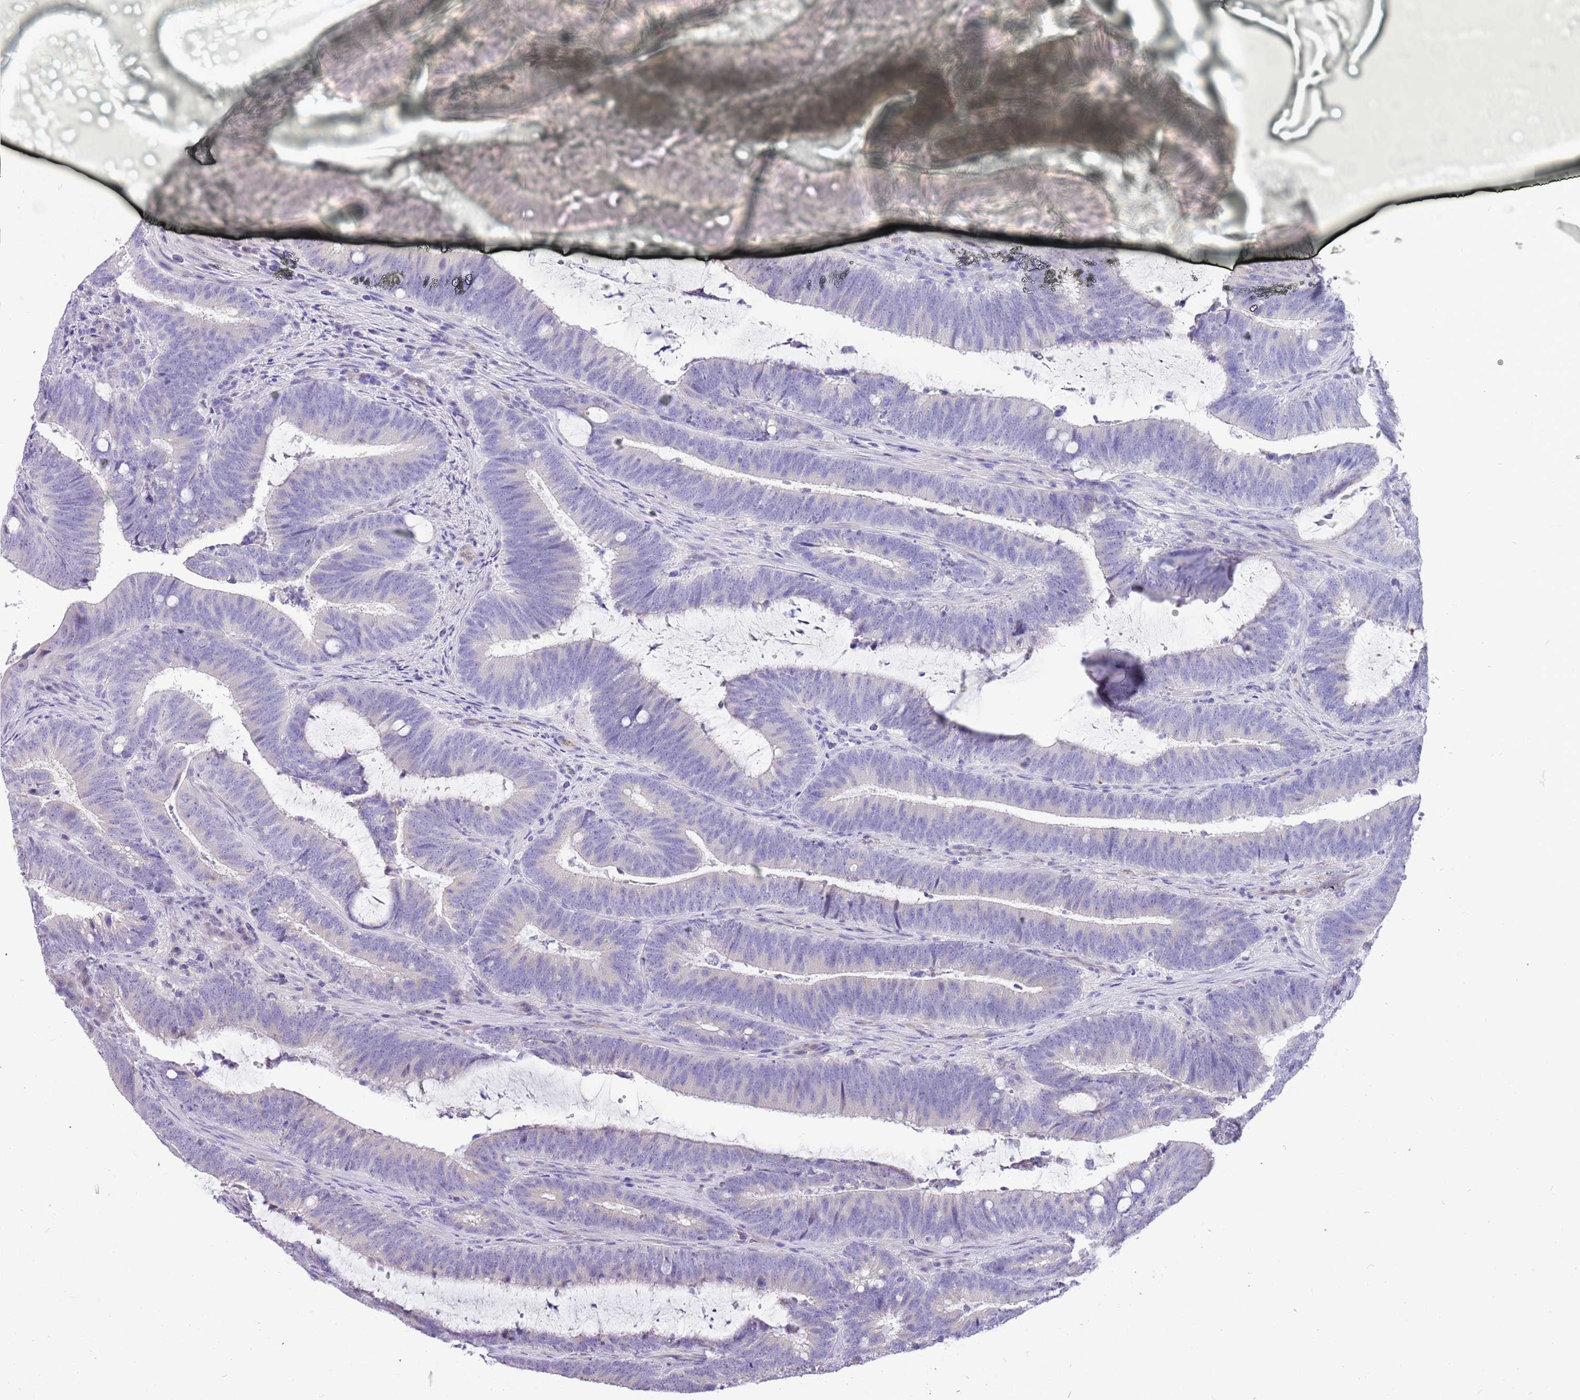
{"staining": {"intensity": "negative", "quantity": "none", "location": "none"}, "tissue": "colorectal cancer", "cell_type": "Tumor cells", "image_type": "cancer", "snomed": [{"axis": "morphology", "description": "Adenocarcinoma, NOS"}, {"axis": "topography", "description": "Colon"}], "caption": "IHC micrograph of human adenocarcinoma (colorectal) stained for a protein (brown), which displays no expression in tumor cells.", "gene": "GLCE", "patient": {"sex": "female", "age": 43}}